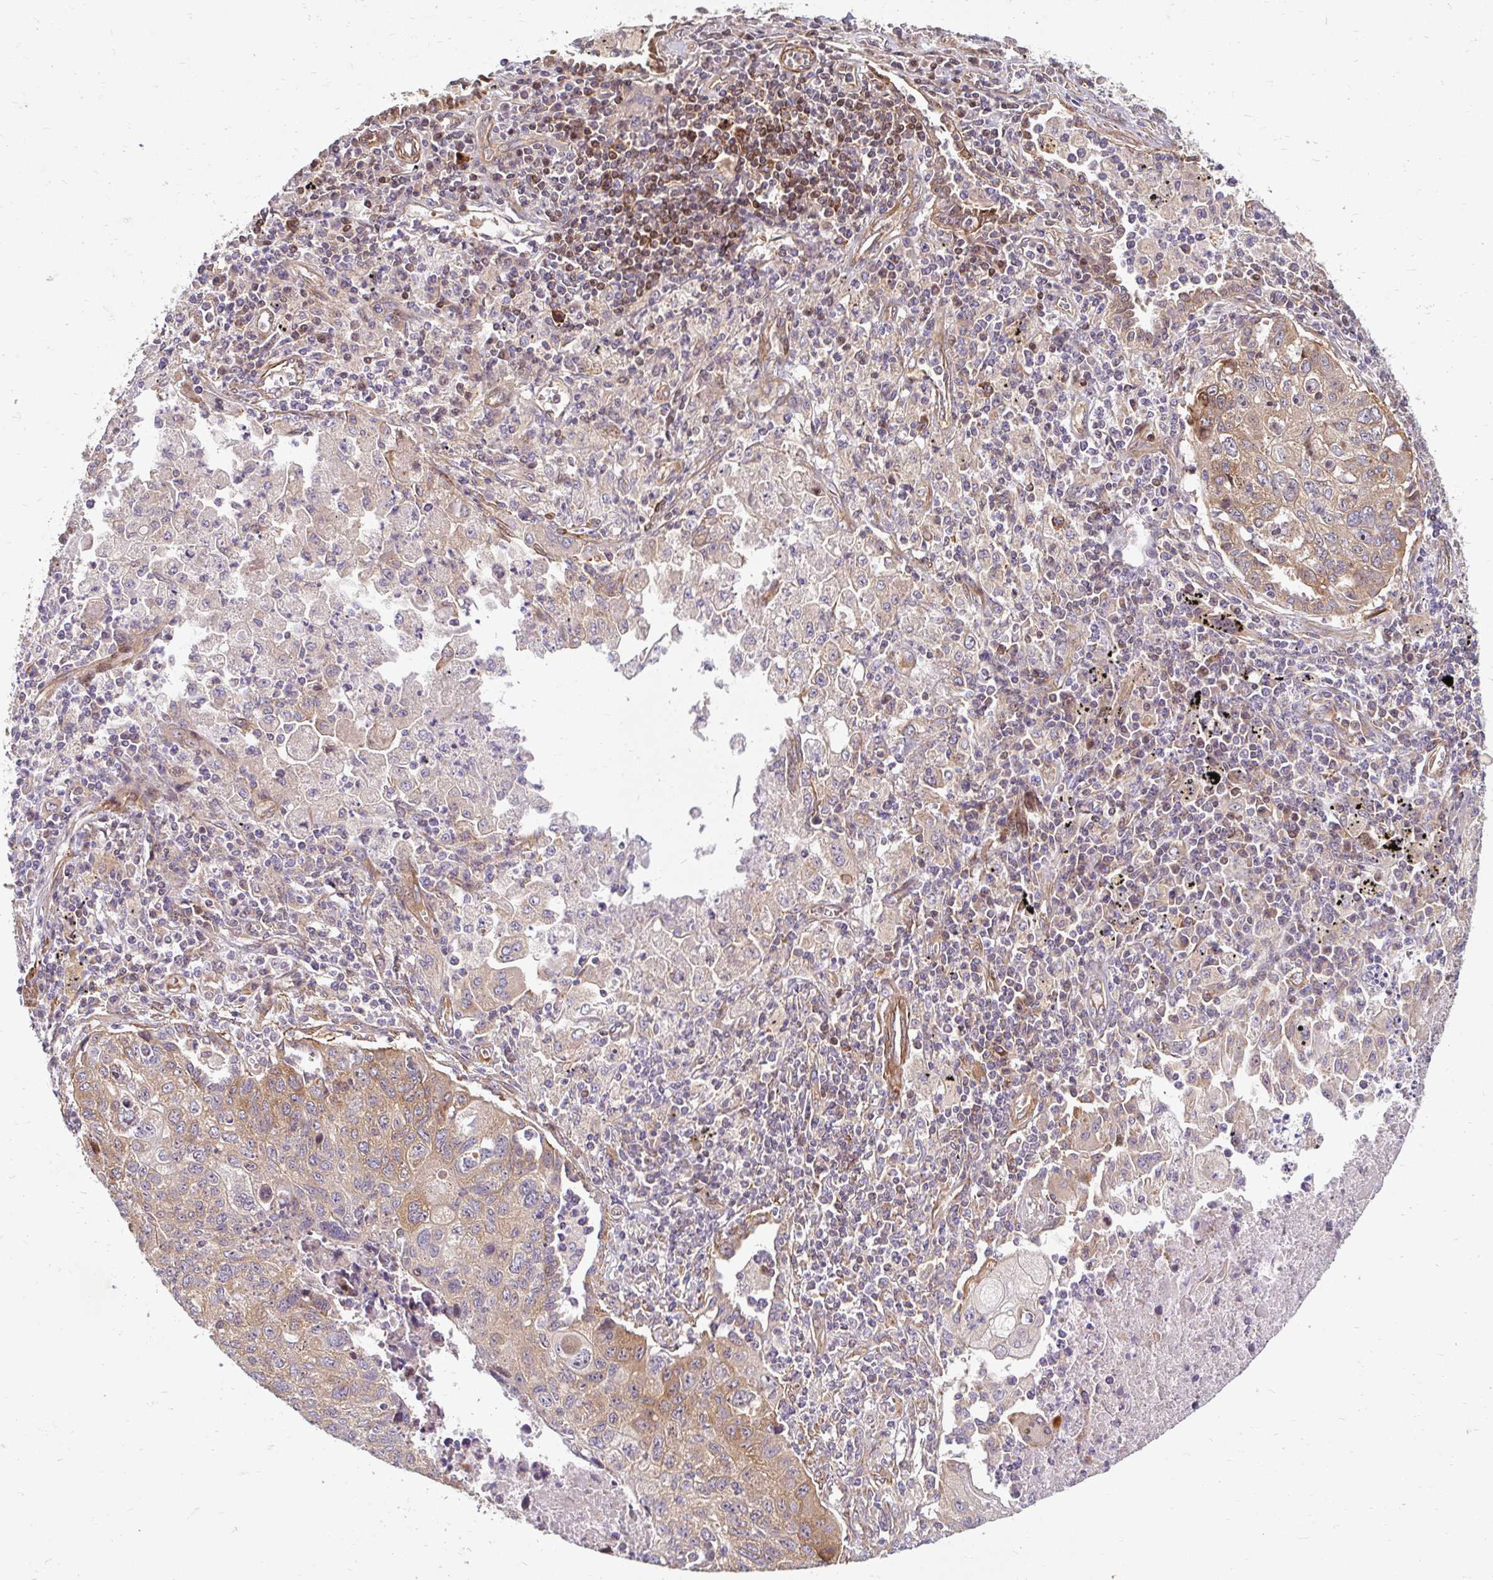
{"staining": {"intensity": "weak", "quantity": ">75%", "location": "cytoplasmic/membranous"}, "tissue": "lung cancer", "cell_type": "Tumor cells", "image_type": "cancer", "snomed": [{"axis": "morphology", "description": "Normal morphology"}, {"axis": "morphology", "description": "Aneuploidy"}, {"axis": "morphology", "description": "Squamous cell carcinoma, NOS"}, {"axis": "topography", "description": "Lymph node"}, {"axis": "topography", "description": "Lung"}], "caption": "IHC photomicrograph of human aneuploidy (lung) stained for a protein (brown), which displays low levels of weak cytoplasmic/membranous staining in approximately >75% of tumor cells.", "gene": "BTF3", "patient": {"sex": "female", "age": 76}}